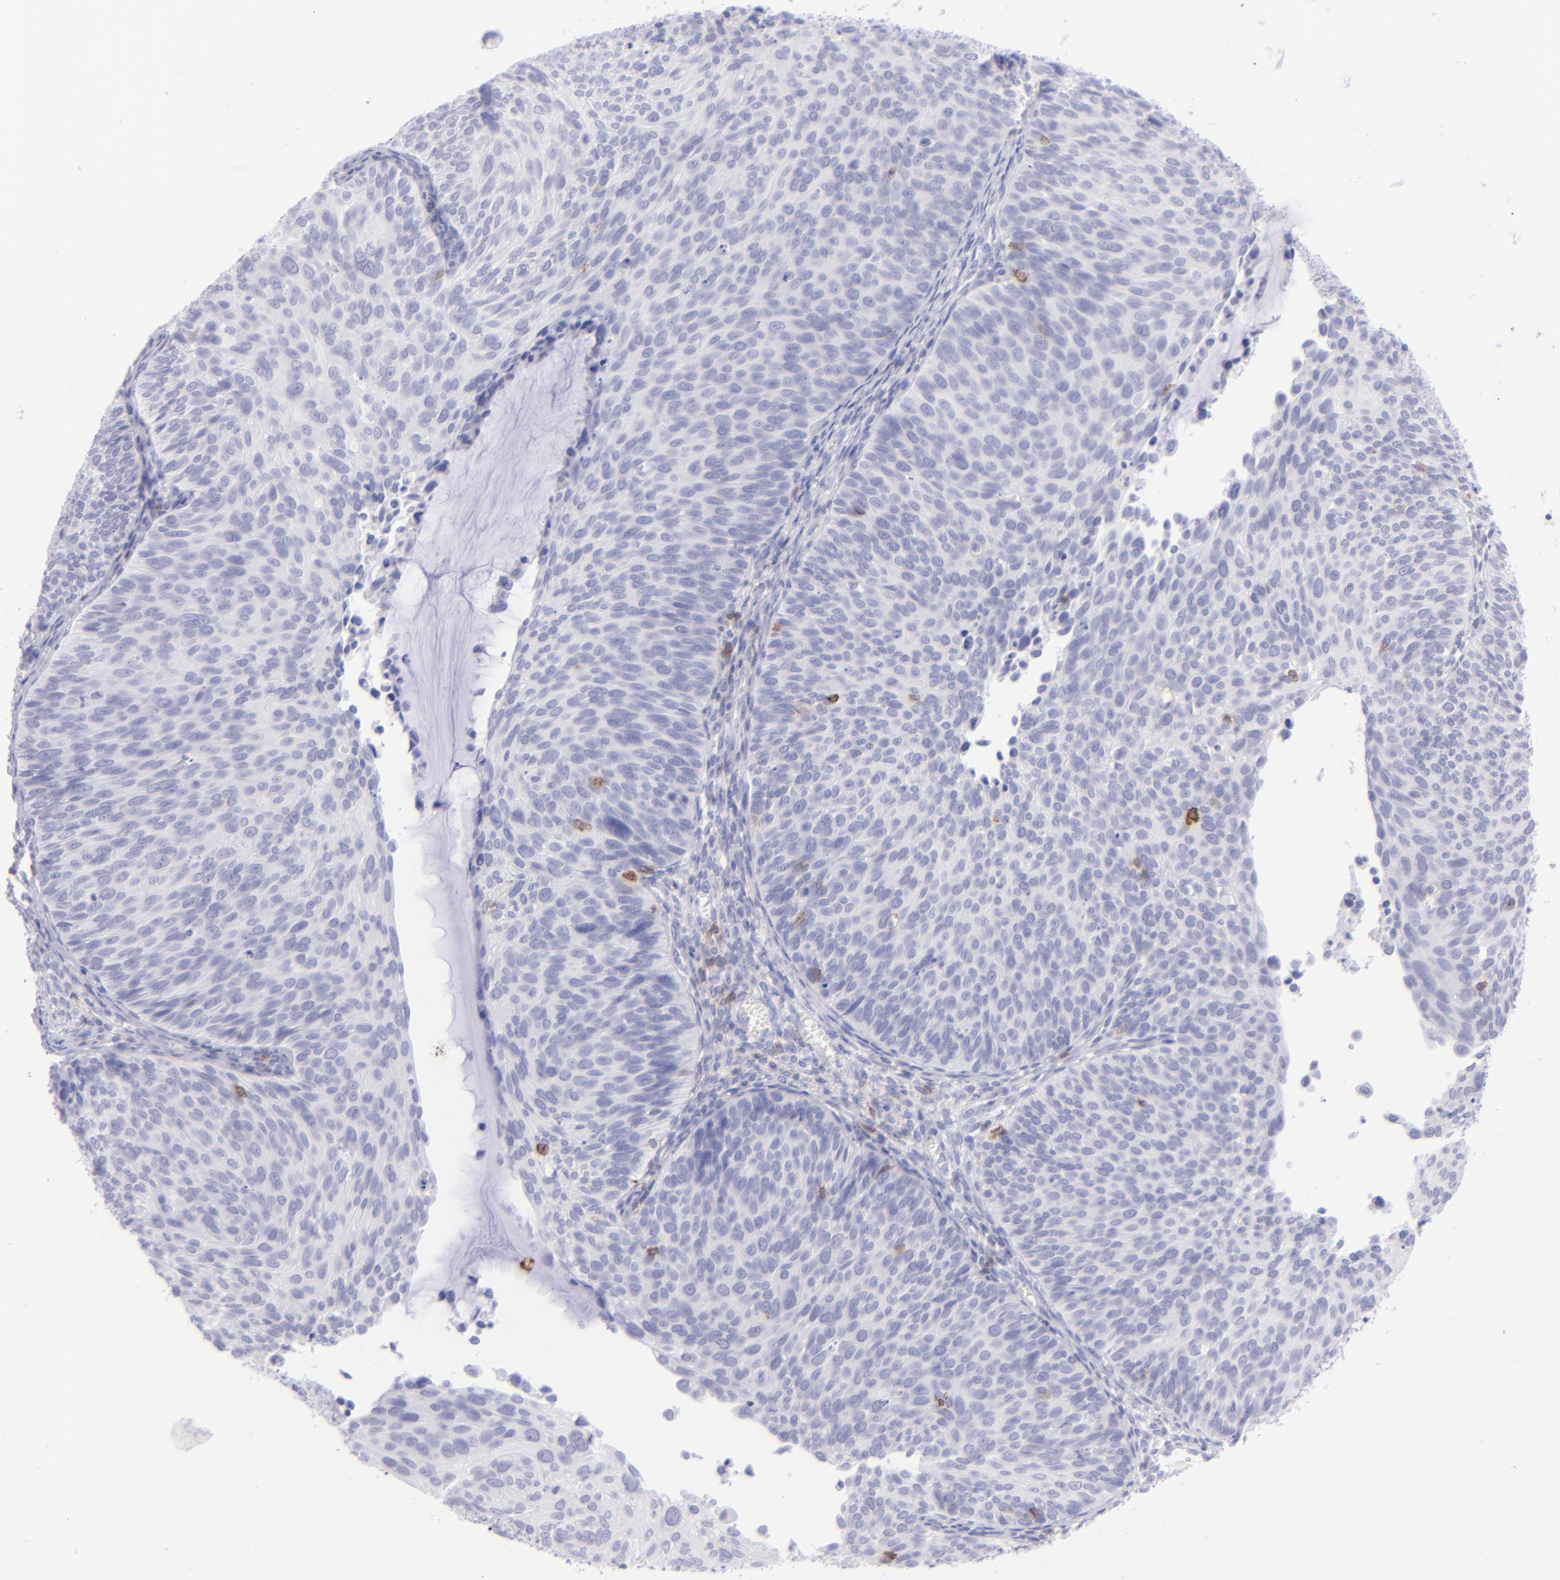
{"staining": {"intensity": "negative", "quantity": "none", "location": "none"}, "tissue": "cervical cancer", "cell_type": "Tumor cells", "image_type": "cancer", "snomed": [{"axis": "morphology", "description": "Squamous cell carcinoma, NOS"}, {"axis": "topography", "description": "Cervix"}], "caption": "Tumor cells are negative for protein expression in human cervical cancer.", "gene": "CD69", "patient": {"sex": "female", "age": 36}}